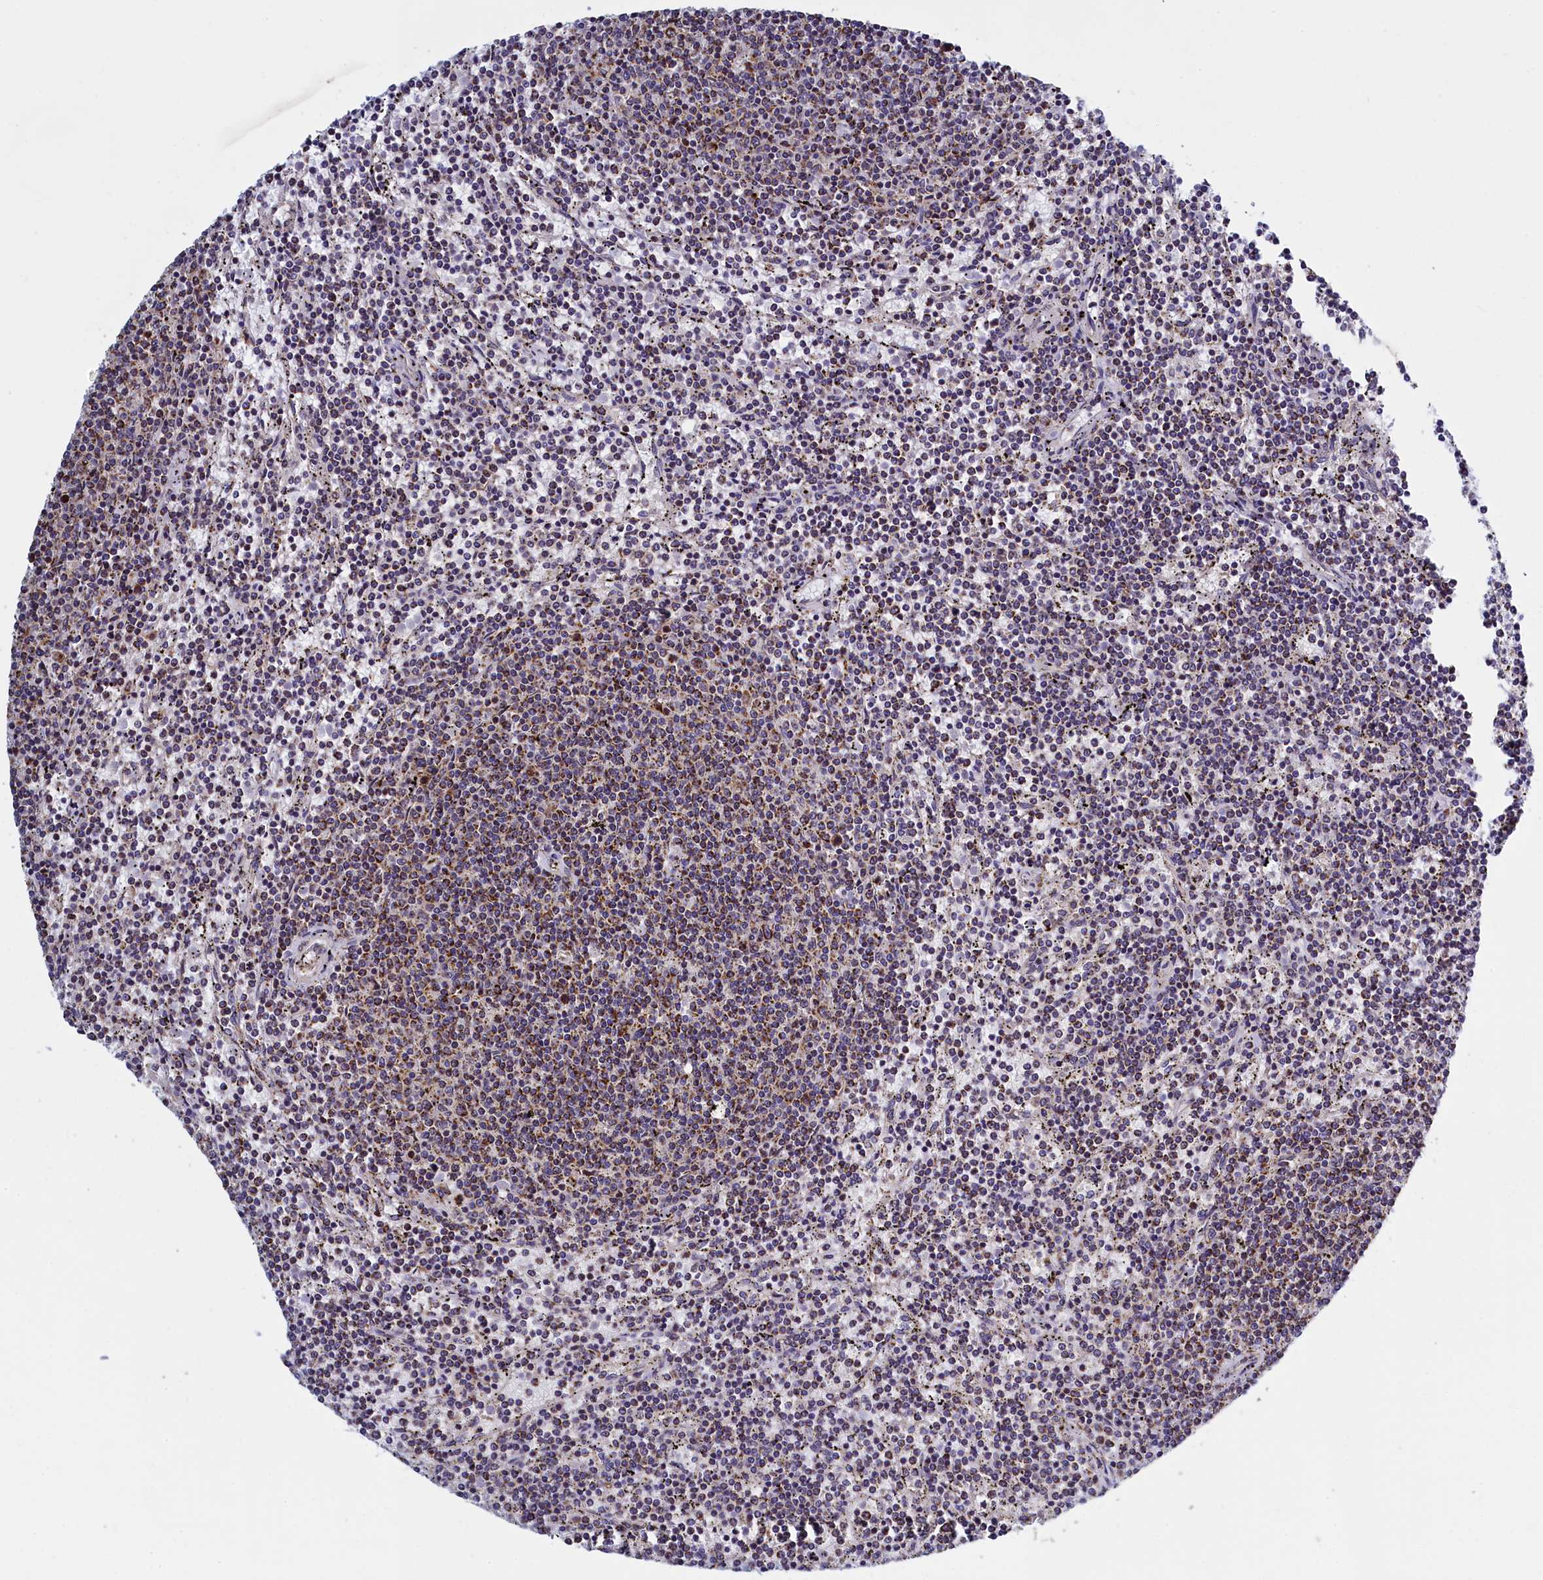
{"staining": {"intensity": "moderate", "quantity": "25%-75%", "location": "cytoplasmic/membranous"}, "tissue": "lymphoma", "cell_type": "Tumor cells", "image_type": "cancer", "snomed": [{"axis": "morphology", "description": "Malignant lymphoma, non-Hodgkin's type, Low grade"}, {"axis": "topography", "description": "Spleen"}], "caption": "Tumor cells show moderate cytoplasmic/membranous expression in approximately 25%-75% of cells in malignant lymphoma, non-Hodgkin's type (low-grade).", "gene": "IFT122", "patient": {"sex": "female", "age": 50}}